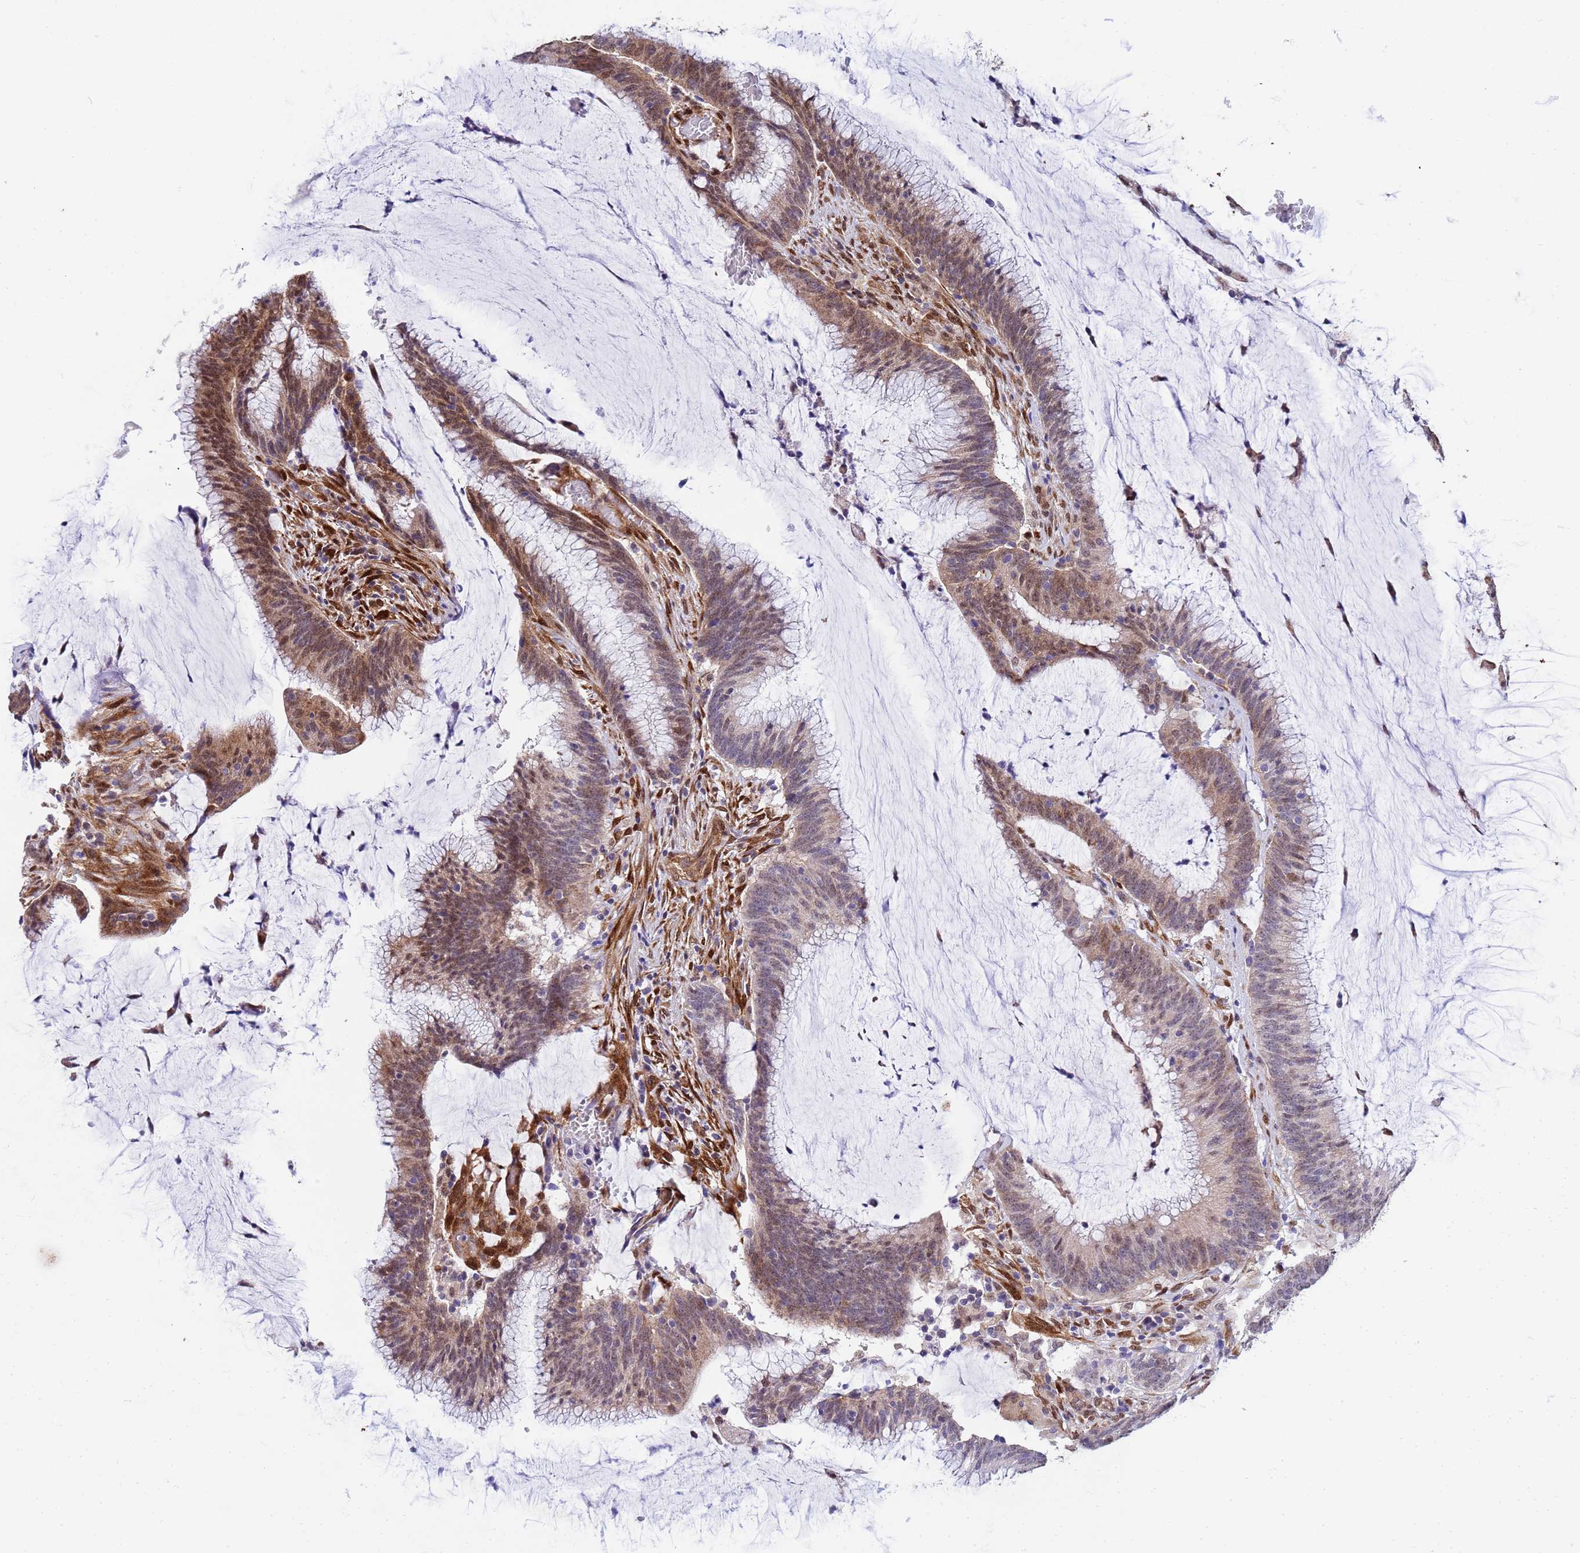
{"staining": {"intensity": "moderate", "quantity": "25%-75%", "location": "cytoplasmic/membranous,nuclear"}, "tissue": "colorectal cancer", "cell_type": "Tumor cells", "image_type": "cancer", "snomed": [{"axis": "morphology", "description": "Adenocarcinoma, NOS"}, {"axis": "topography", "description": "Rectum"}], "caption": "High-power microscopy captured an immunohistochemistry micrograph of colorectal cancer, revealing moderate cytoplasmic/membranous and nuclear staining in about 25%-75% of tumor cells.", "gene": "TRIP6", "patient": {"sex": "female", "age": 77}}